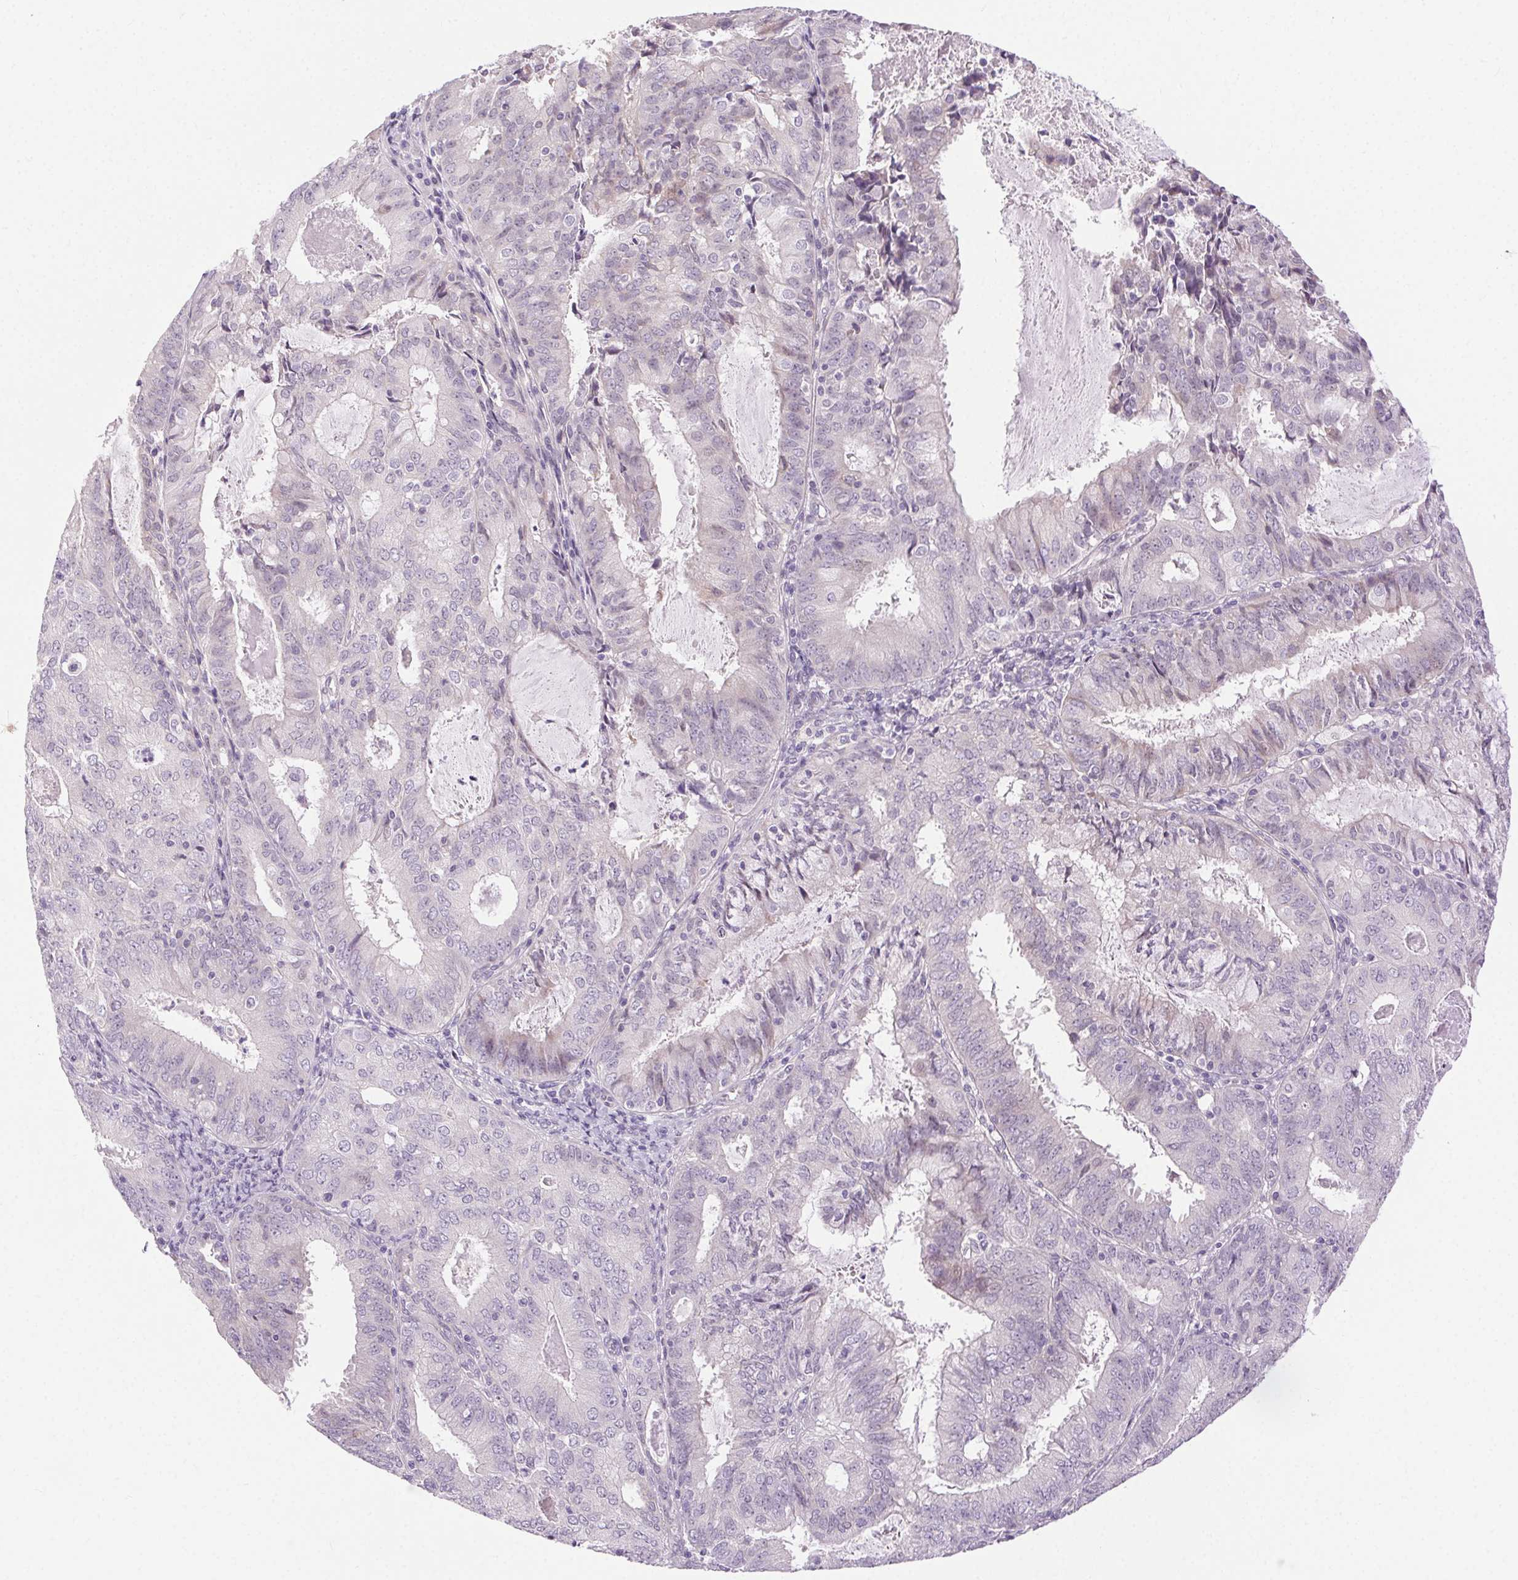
{"staining": {"intensity": "negative", "quantity": "none", "location": "none"}, "tissue": "endometrial cancer", "cell_type": "Tumor cells", "image_type": "cancer", "snomed": [{"axis": "morphology", "description": "Adenocarcinoma, NOS"}, {"axis": "topography", "description": "Endometrium"}], "caption": "An immunohistochemistry image of endometrial cancer is shown. There is no staining in tumor cells of endometrial cancer.", "gene": "SYT11", "patient": {"sex": "female", "age": 57}}